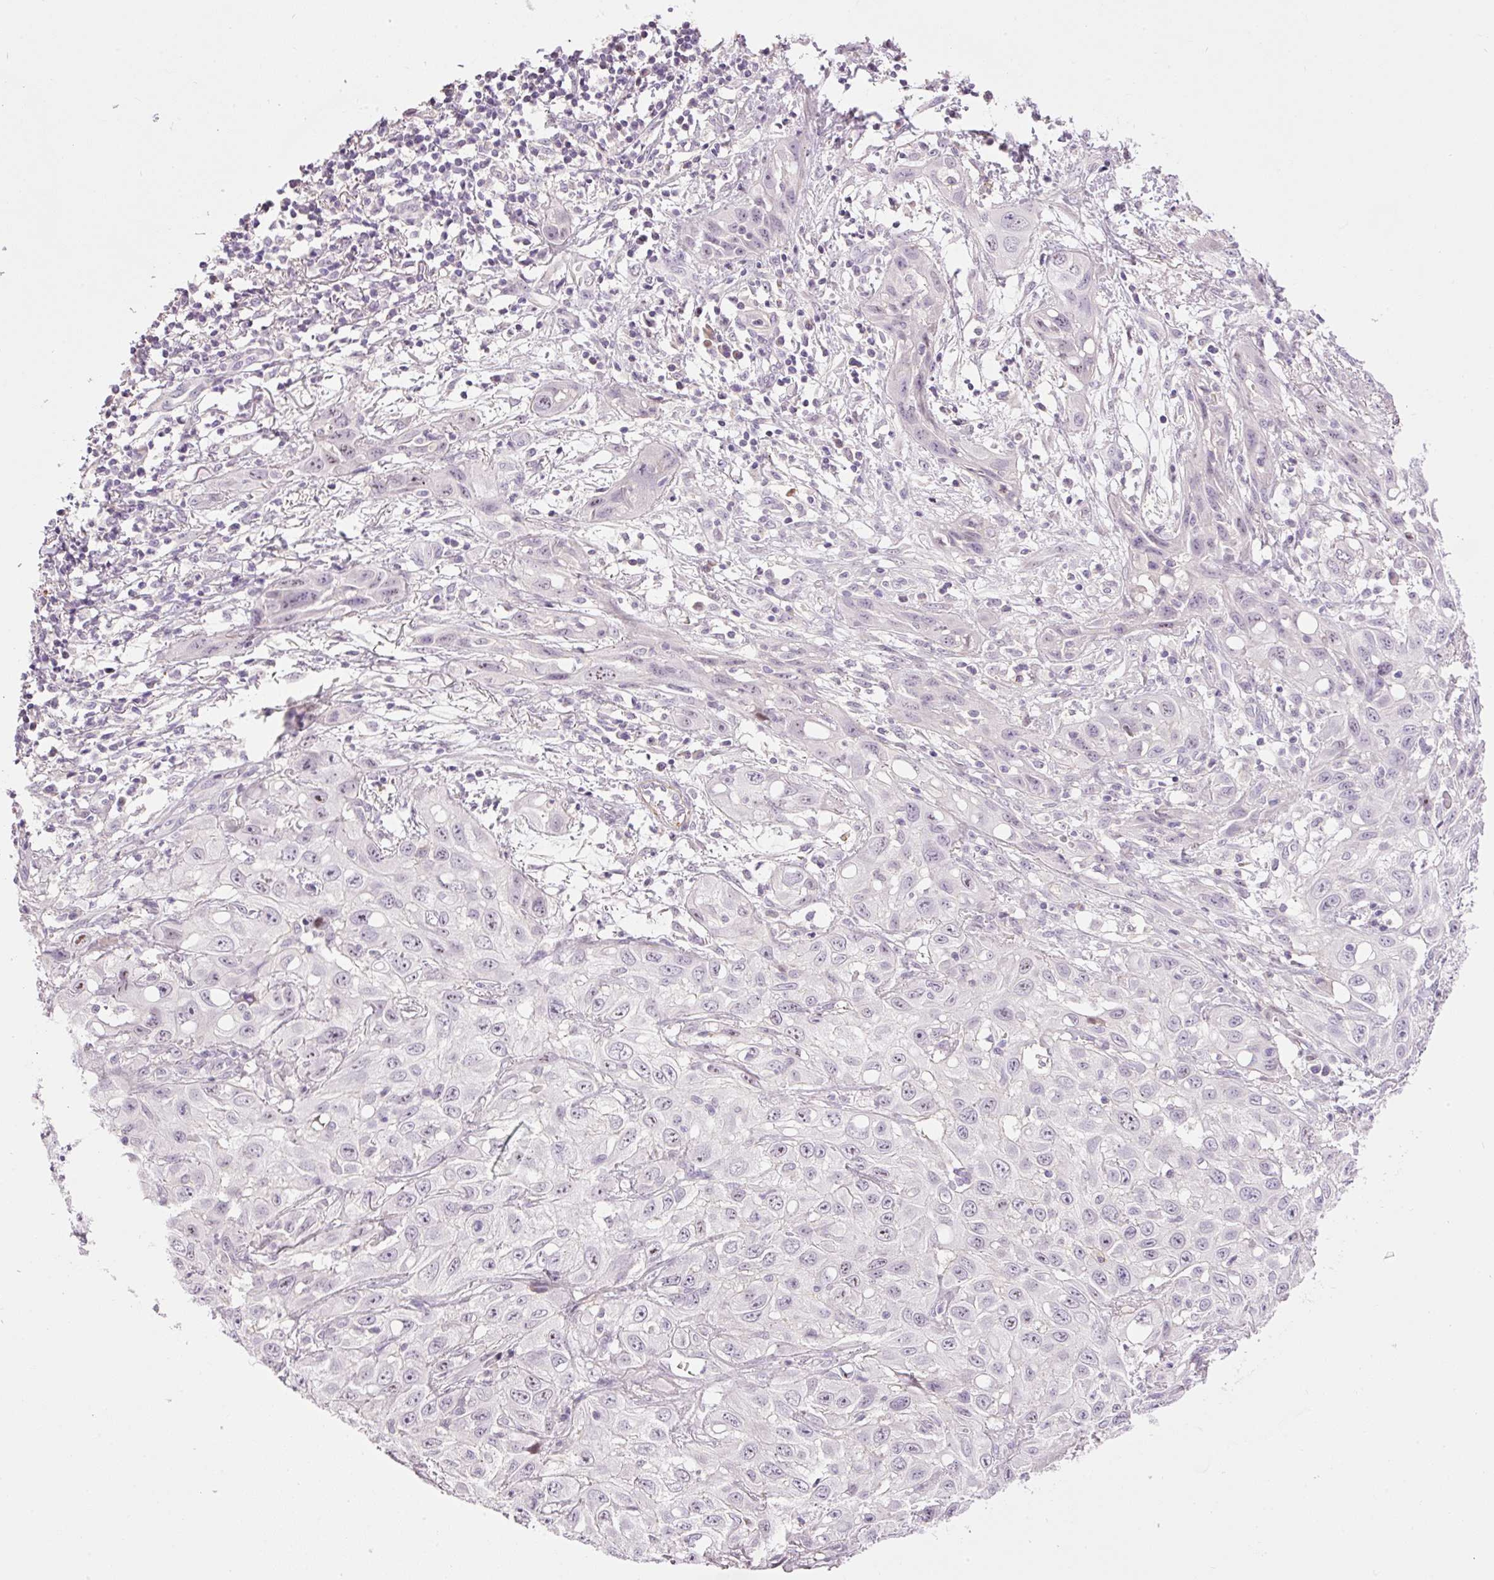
{"staining": {"intensity": "negative", "quantity": "none", "location": "none"}, "tissue": "skin cancer", "cell_type": "Tumor cells", "image_type": "cancer", "snomed": [{"axis": "morphology", "description": "Squamous cell carcinoma, NOS"}, {"axis": "topography", "description": "Skin"}, {"axis": "topography", "description": "Vulva"}], "caption": "Tumor cells are negative for protein expression in human skin cancer (squamous cell carcinoma).", "gene": "HNF1A", "patient": {"sex": "female", "age": 71}}